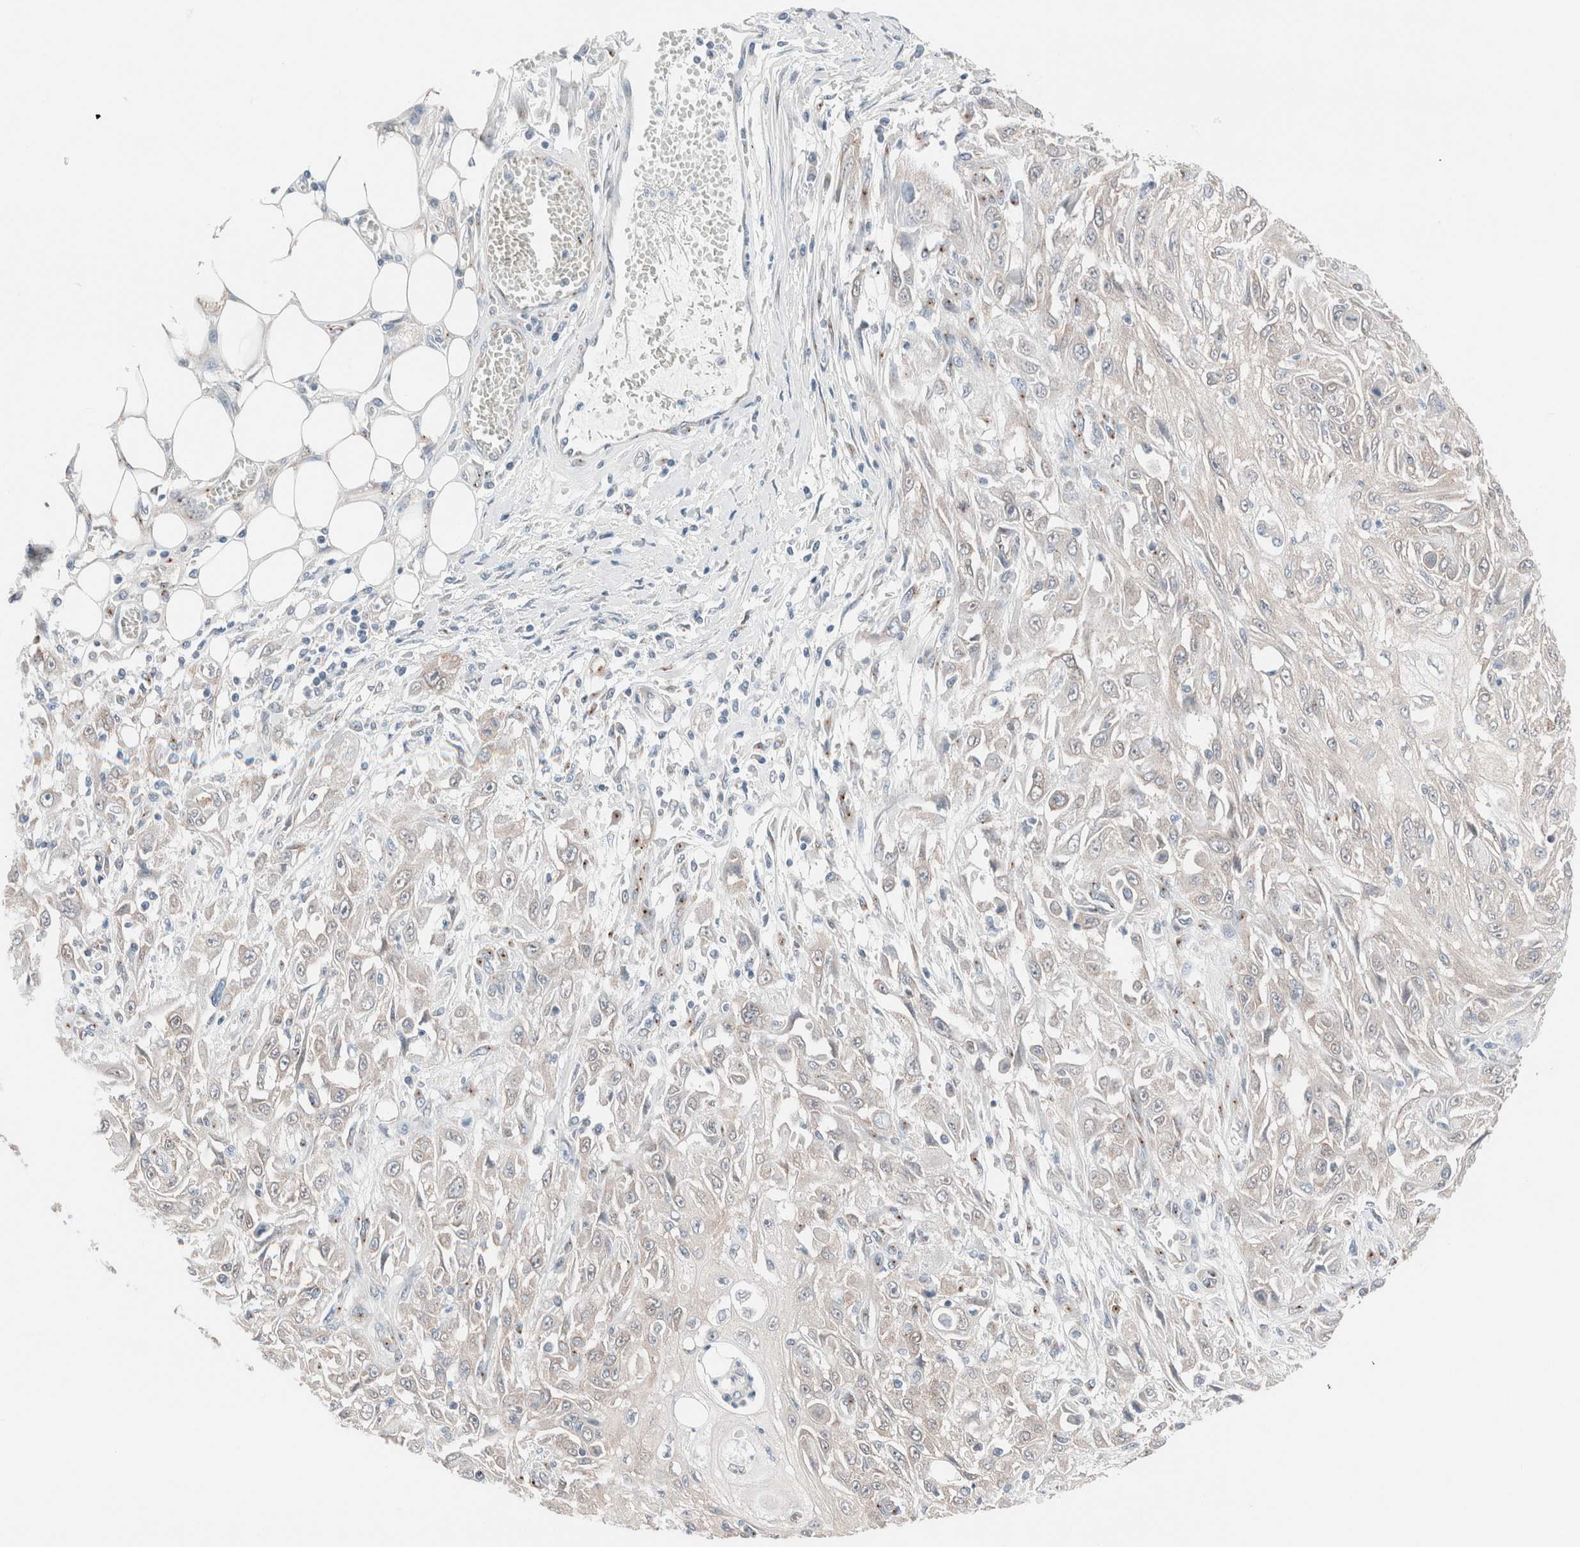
{"staining": {"intensity": "weak", "quantity": "<25%", "location": "cytoplasmic/membranous"}, "tissue": "skin cancer", "cell_type": "Tumor cells", "image_type": "cancer", "snomed": [{"axis": "morphology", "description": "Squamous cell carcinoma, NOS"}, {"axis": "morphology", "description": "Squamous cell carcinoma, metastatic, NOS"}, {"axis": "topography", "description": "Skin"}, {"axis": "topography", "description": "Lymph node"}], "caption": "A high-resolution photomicrograph shows immunohistochemistry (IHC) staining of skin cancer, which shows no significant positivity in tumor cells.", "gene": "CASC3", "patient": {"sex": "male", "age": 75}}